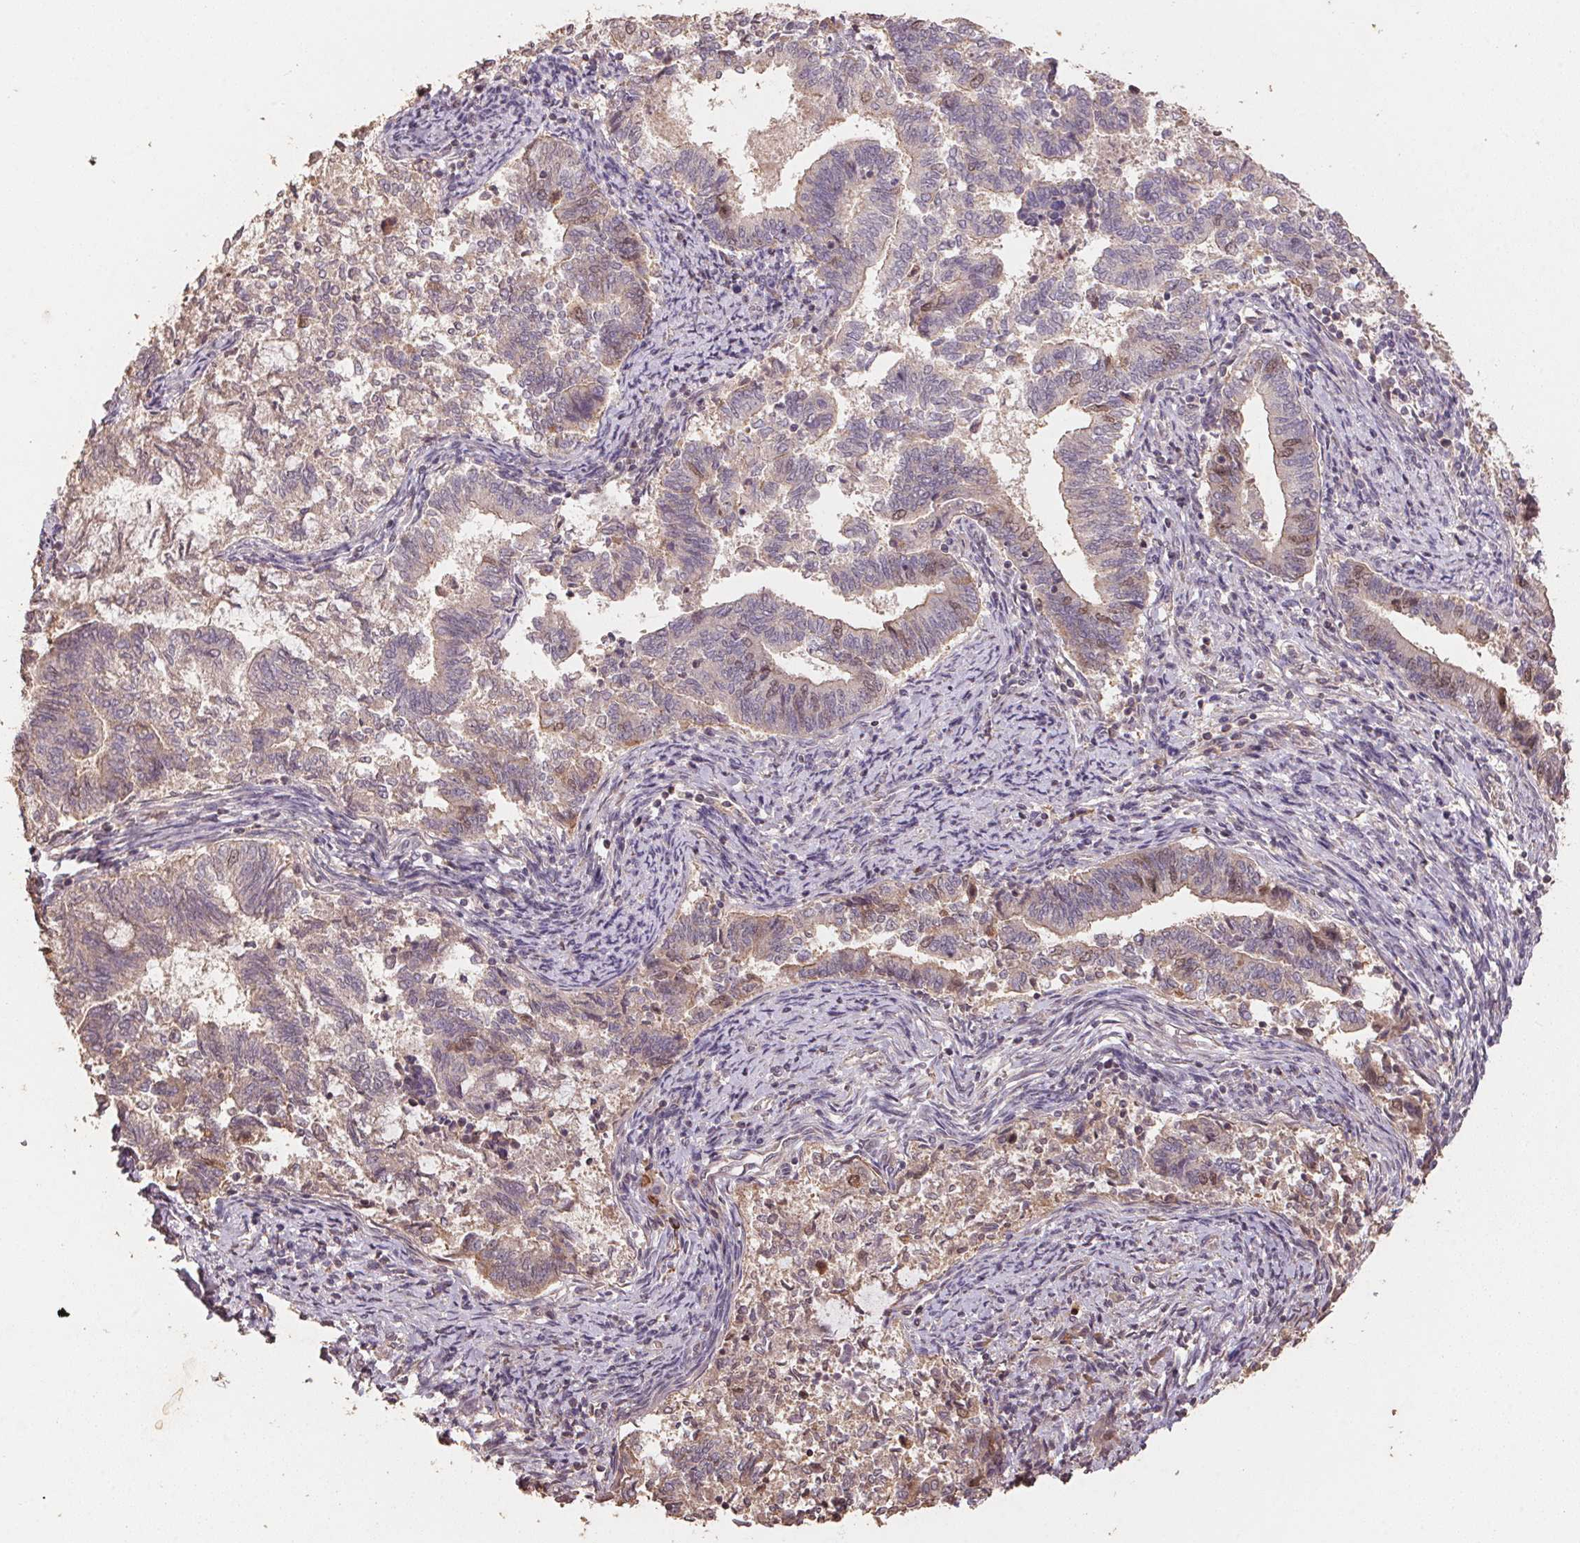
{"staining": {"intensity": "weak", "quantity": "<25%", "location": "cytoplasmic/membranous"}, "tissue": "endometrial cancer", "cell_type": "Tumor cells", "image_type": "cancer", "snomed": [{"axis": "morphology", "description": "Adenocarcinoma, NOS"}, {"axis": "topography", "description": "Endometrium"}], "caption": "Immunohistochemistry (IHC) of endometrial cancer (adenocarcinoma) exhibits no positivity in tumor cells. (Brightfield microscopy of DAB immunohistochemistry at high magnification).", "gene": "CENPF", "patient": {"sex": "female", "age": 65}}